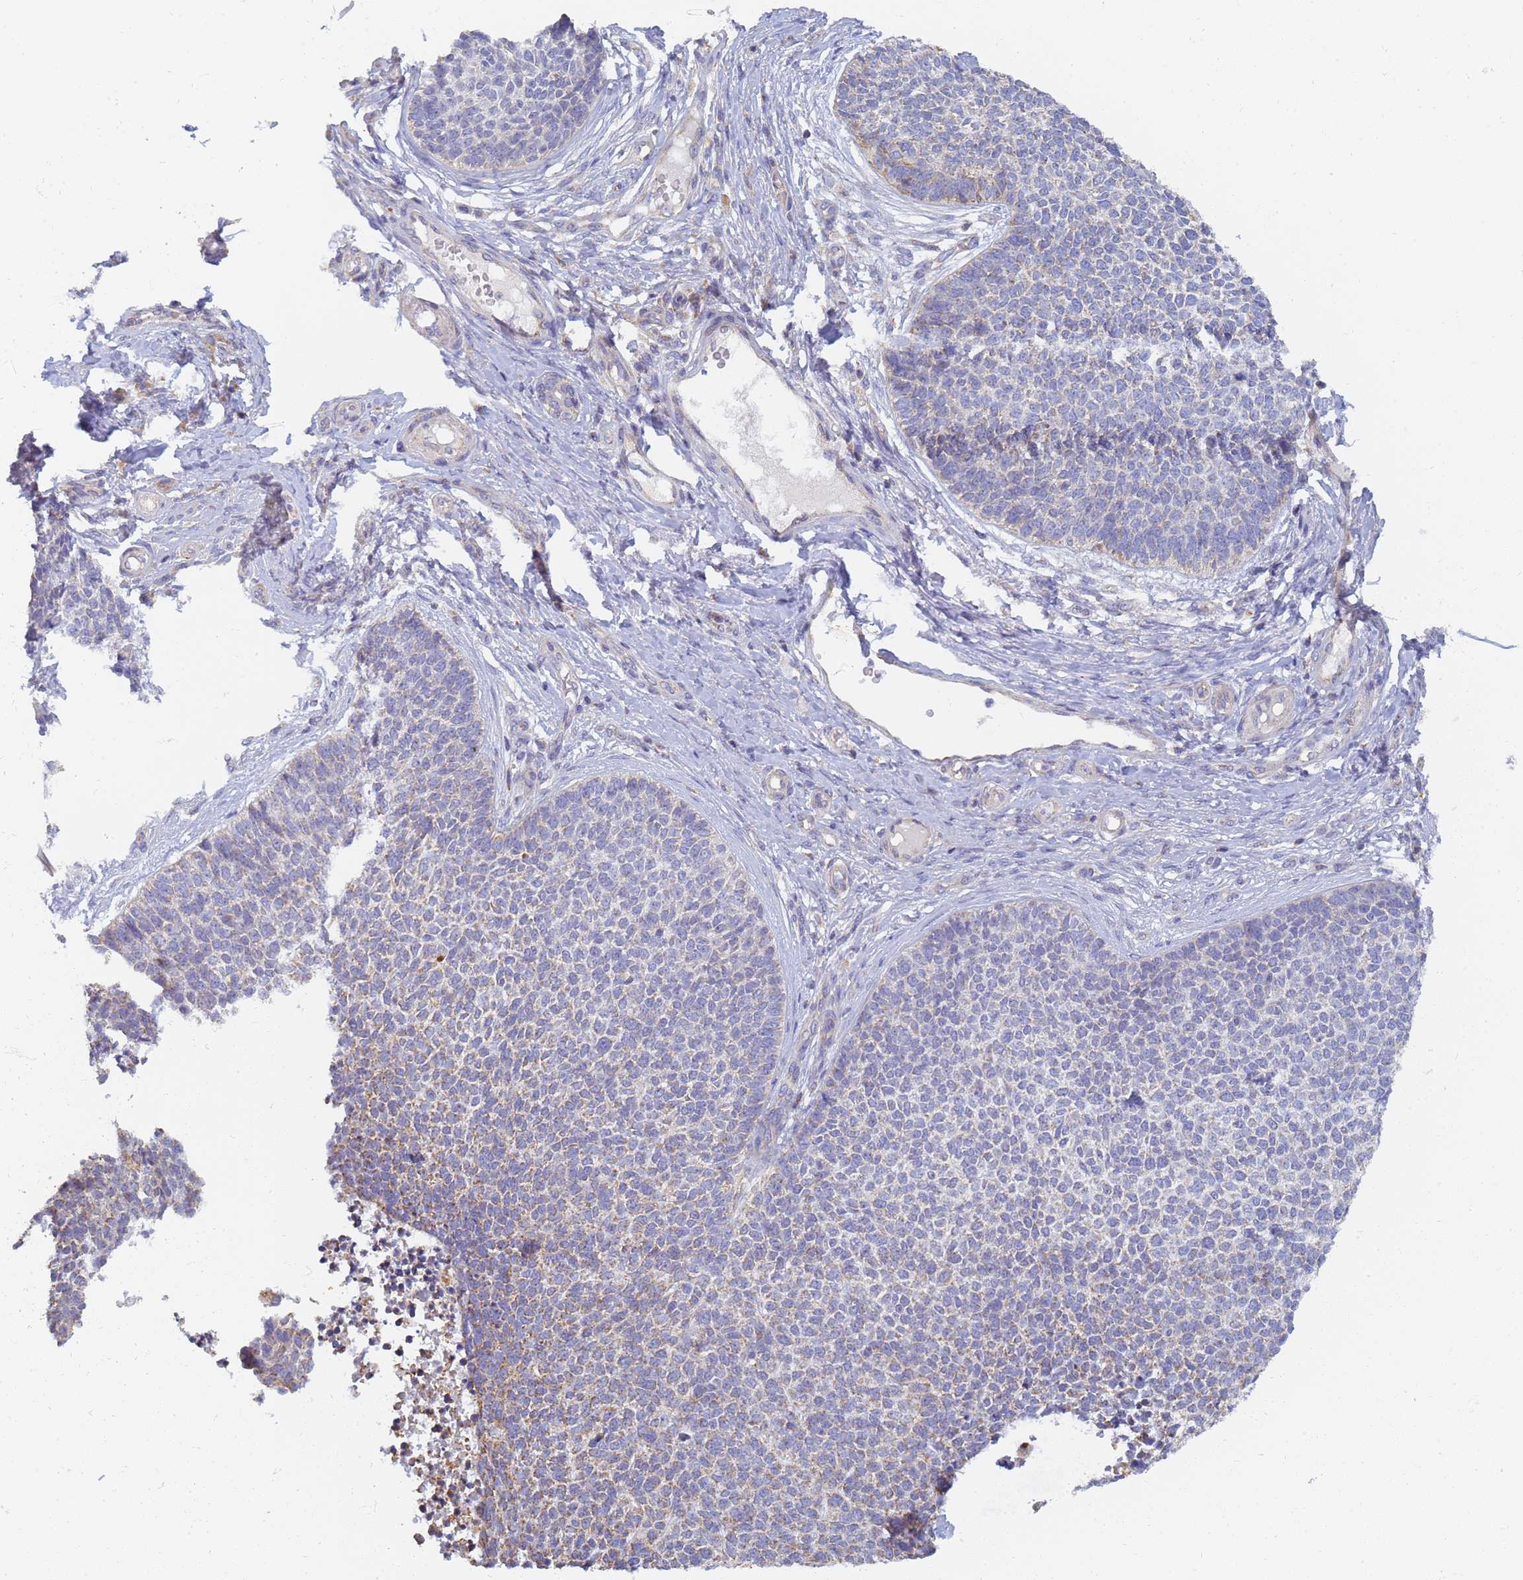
{"staining": {"intensity": "moderate", "quantity": "25%-75%", "location": "cytoplasmic/membranous"}, "tissue": "skin cancer", "cell_type": "Tumor cells", "image_type": "cancer", "snomed": [{"axis": "morphology", "description": "Basal cell carcinoma"}, {"axis": "topography", "description": "Skin"}], "caption": "Basal cell carcinoma (skin) stained with immunohistochemistry (IHC) exhibits moderate cytoplasmic/membranous staining in approximately 25%-75% of tumor cells. The staining was performed using DAB (3,3'-diaminobenzidine) to visualize the protein expression in brown, while the nuclei were stained in blue with hematoxylin (Magnification: 20x).", "gene": "UTP23", "patient": {"sex": "female", "age": 84}}